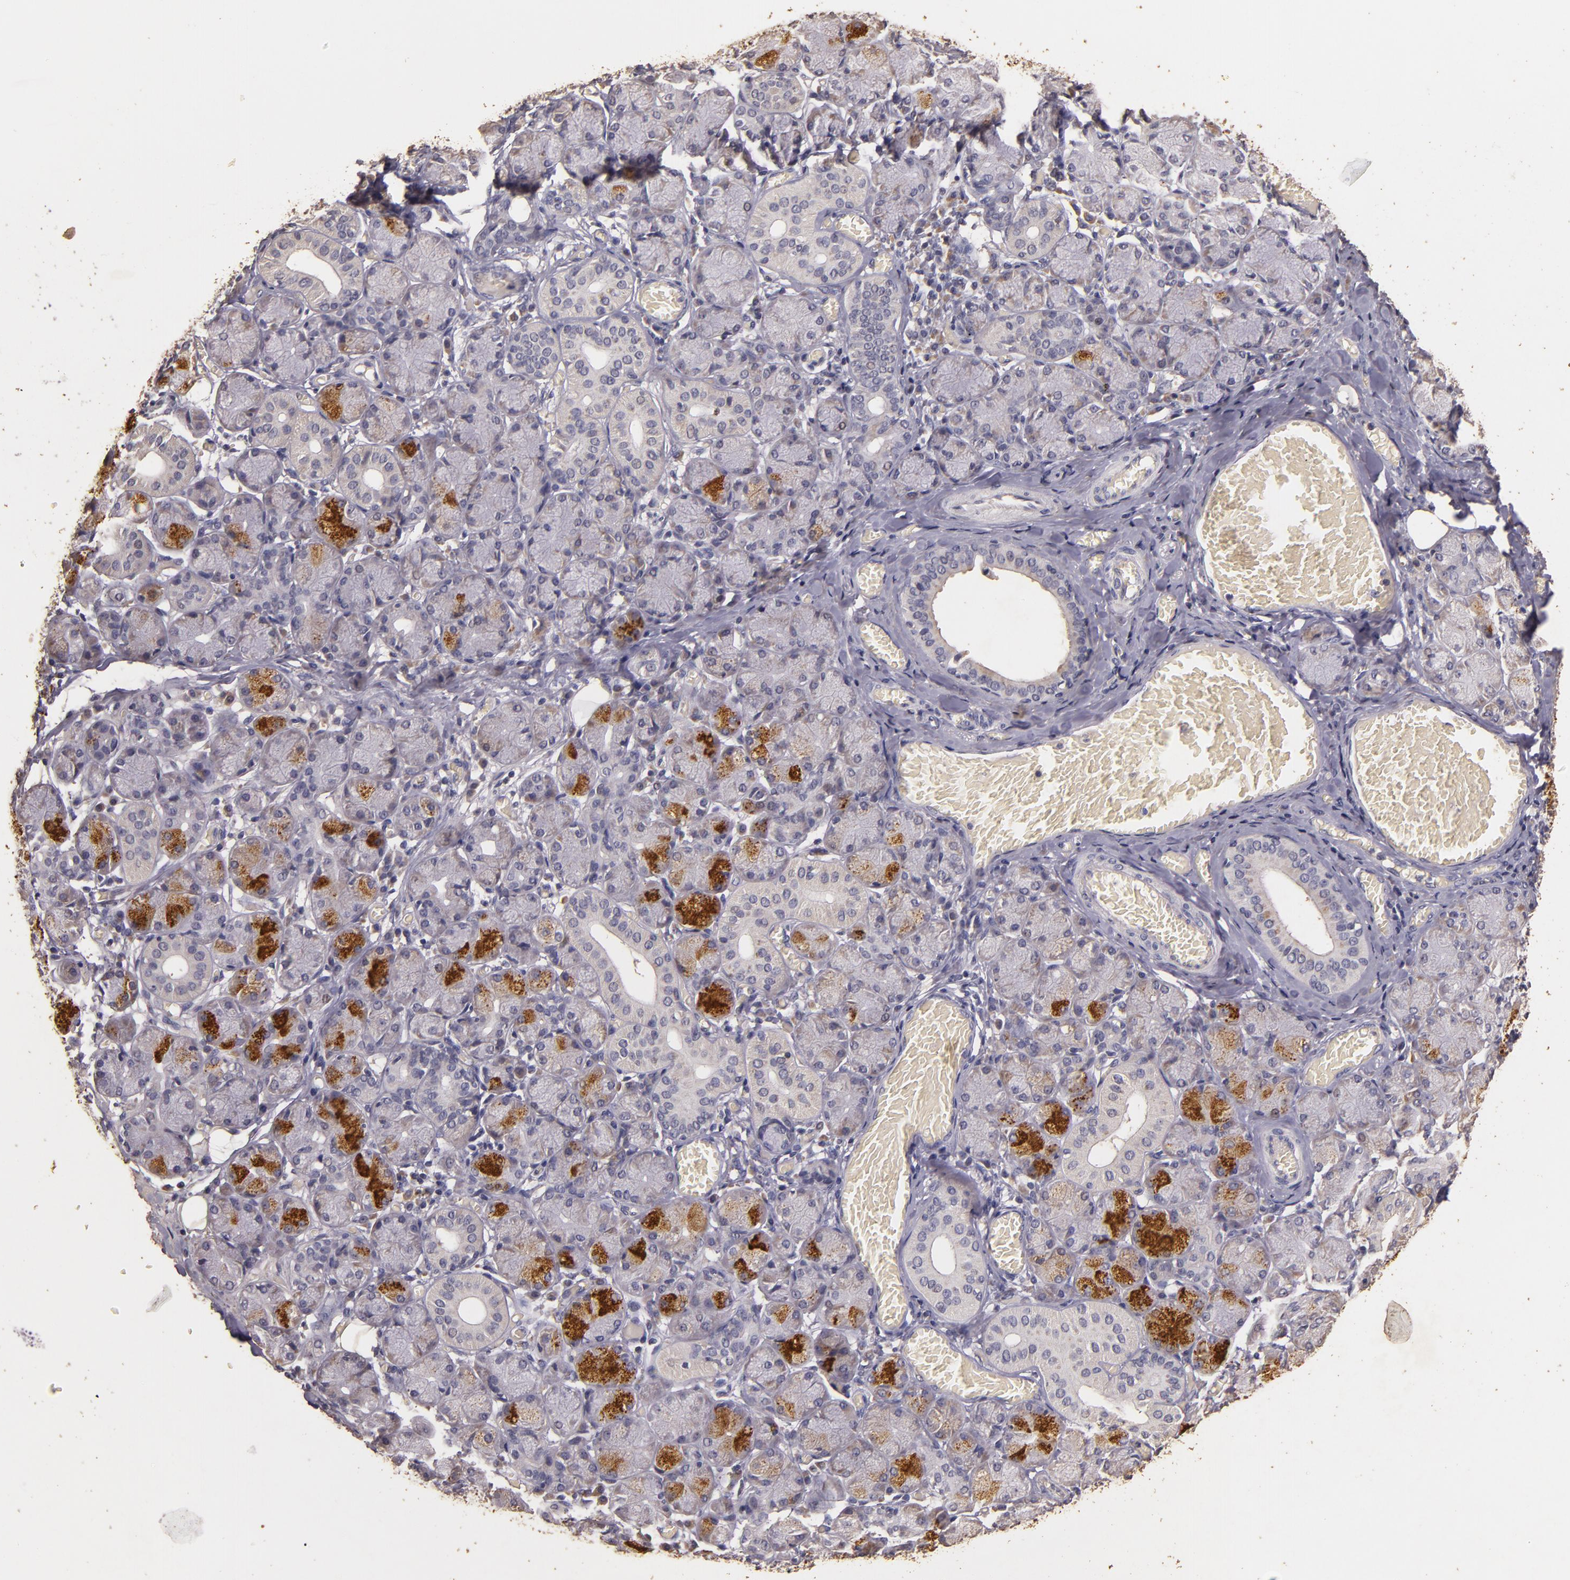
{"staining": {"intensity": "strong", "quantity": ">75%", "location": "cytoplasmic/membranous,nuclear"}, "tissue": "salivary gland", "cell_type": "Glandular cells", "image_type": "normal", "snomed": [{"axis": "morphology", "description": "Normal tissue, NOS"}, {"axis": "topography", "description": "Salivary gland"}], "caption": "Immunohistochemistry micrograph of normal salivary gland stained for a protein (brown), which displays high levels of strong cytoplasmic/membranous,nuclear staining in about >75% of glandular cells.", "gene": "BCL2L13", "patient": {"sex": "female", "age": 24}}